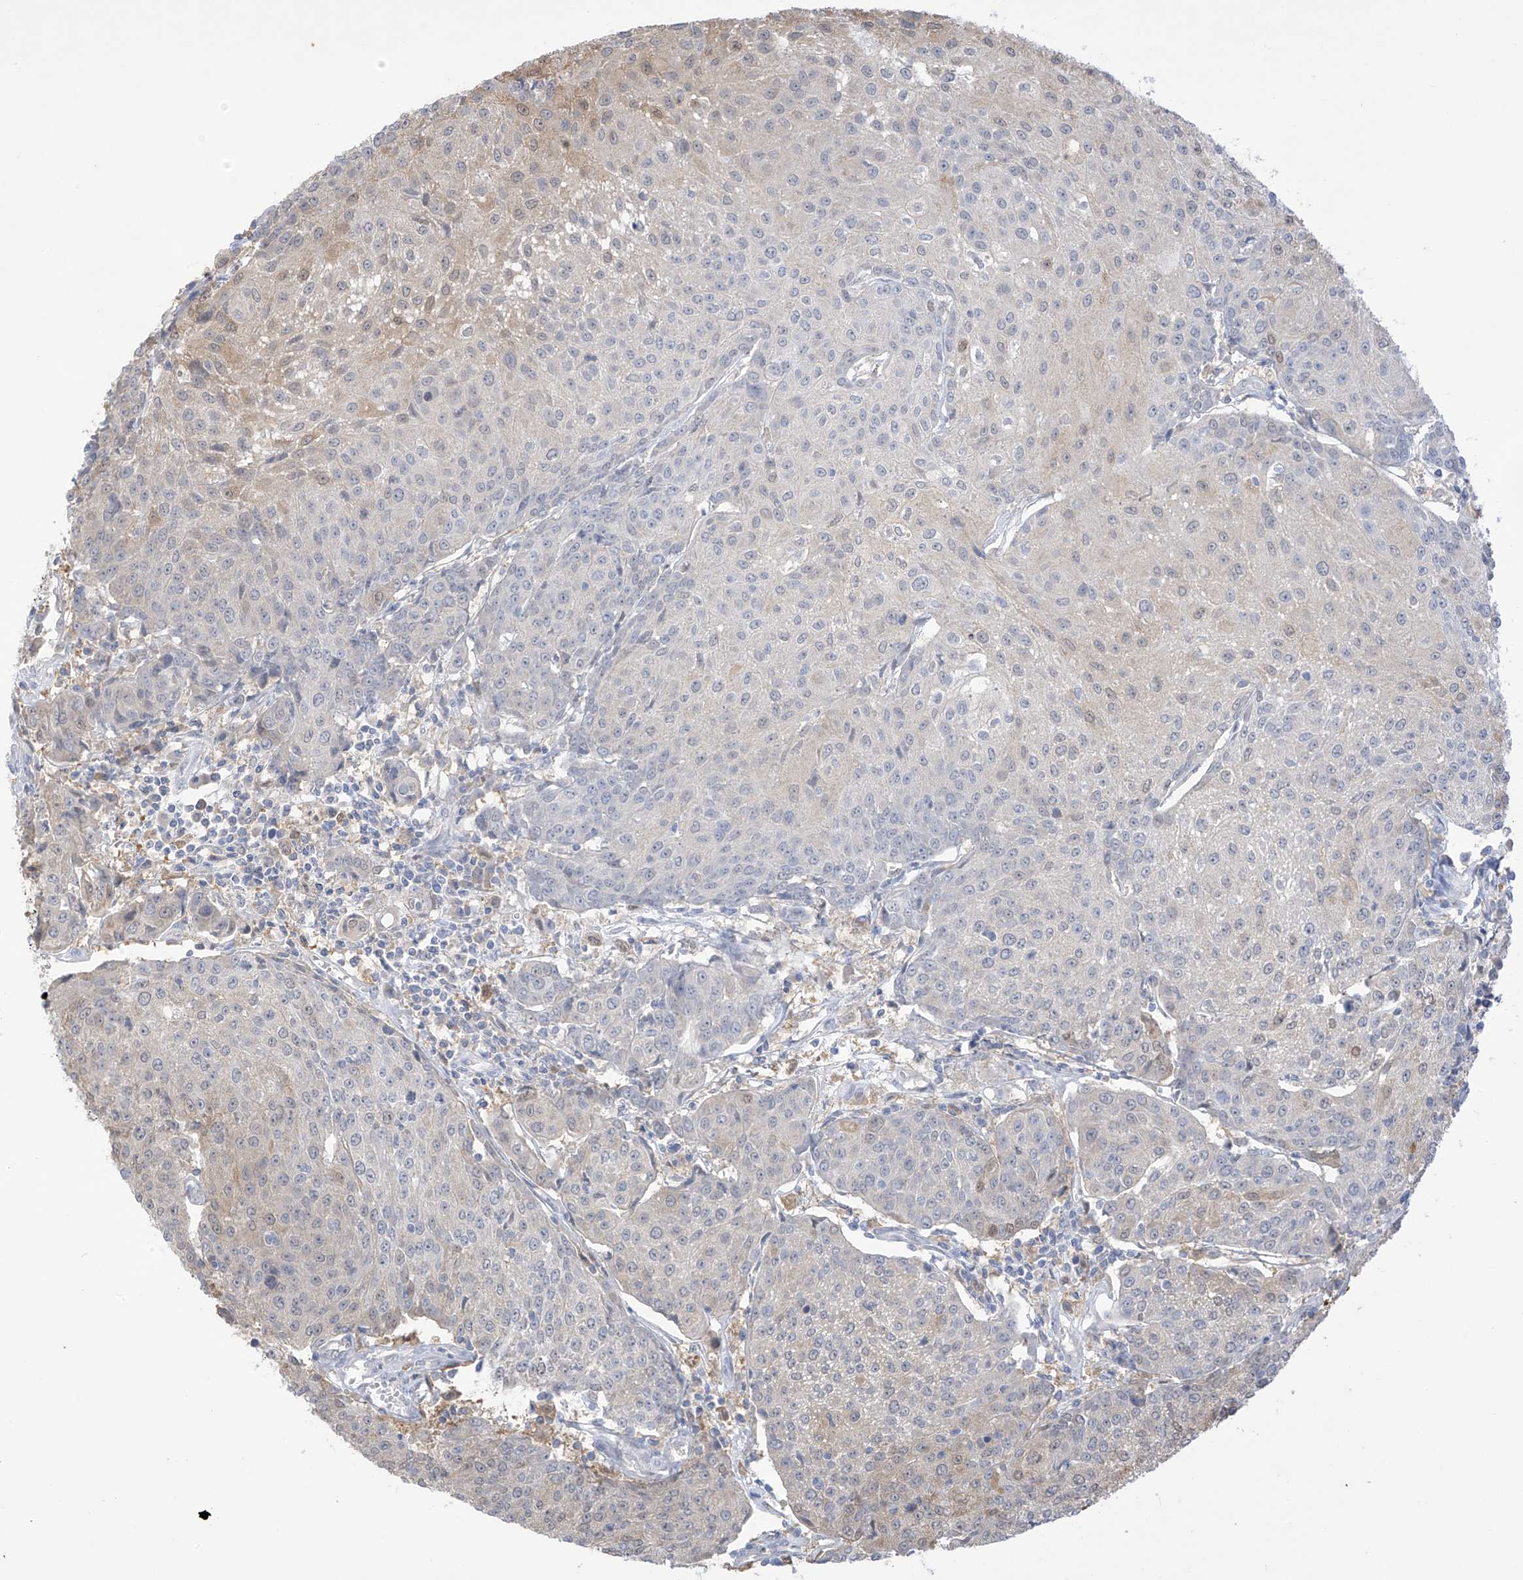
{"staining": {"intensity": "moderate", "quantity": "<25%", "location": "cytoplasmic/membranous,nuclear"}, "tissue": "urothelial cancer", "cell_type": "Tumor cells", "image_type": "cancer", "snomed": [{"axis": "morphology", "description": "Urothelial carcinoma, High grade"}, {"axis": "topography", "description": "Urinary bladder"}], "caption": "A brown stain highlights moderate cytoplasmic/membranous and nuclear positivity of a protein in high-grade urothelial carcinoma tumor cells. (DAB = brown stain, brightfield microscopy at high magnification).", "gene": "IDH1", "patient": {"sex": "female", "age": 85}}